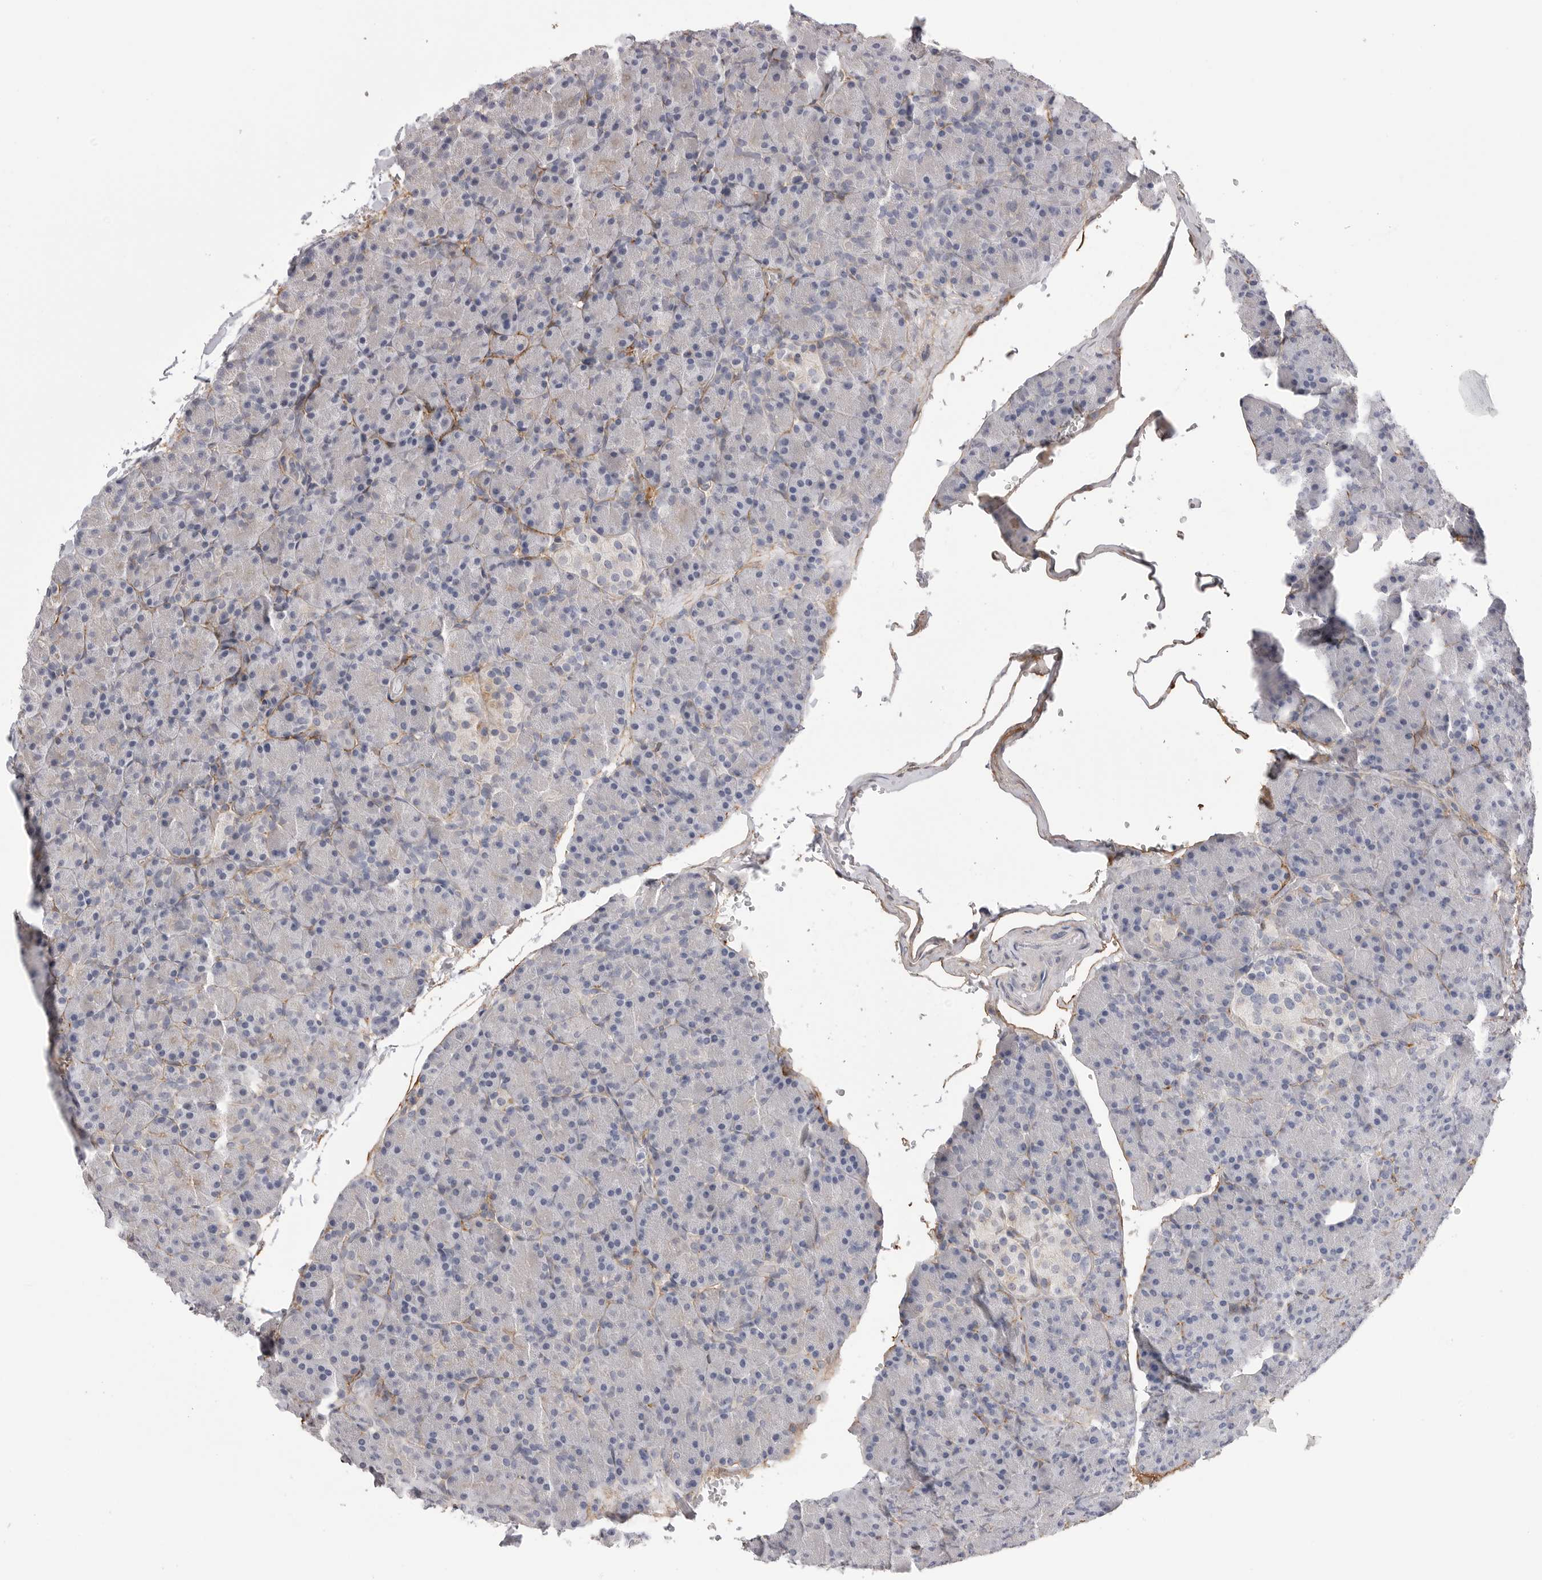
{"staining": {"intensity": "negative", "quantity": "none", "location": "none"}, "tissue": "pancreas", "cell_type": "Exocrine glandular cells", "image_type": "normal", "snomed": [{"axis": "morphology", "description": "Normal tissue, NOS"}, {"axis": "topography", "description": "Pancreas"}], "caption": "DAB immunohistochemical staining of unremarkable pancreas shows no significant expression in exocrine glandular cells.", "gene": "AKAP12", "patient": {"sex": "female", "age": 43}}